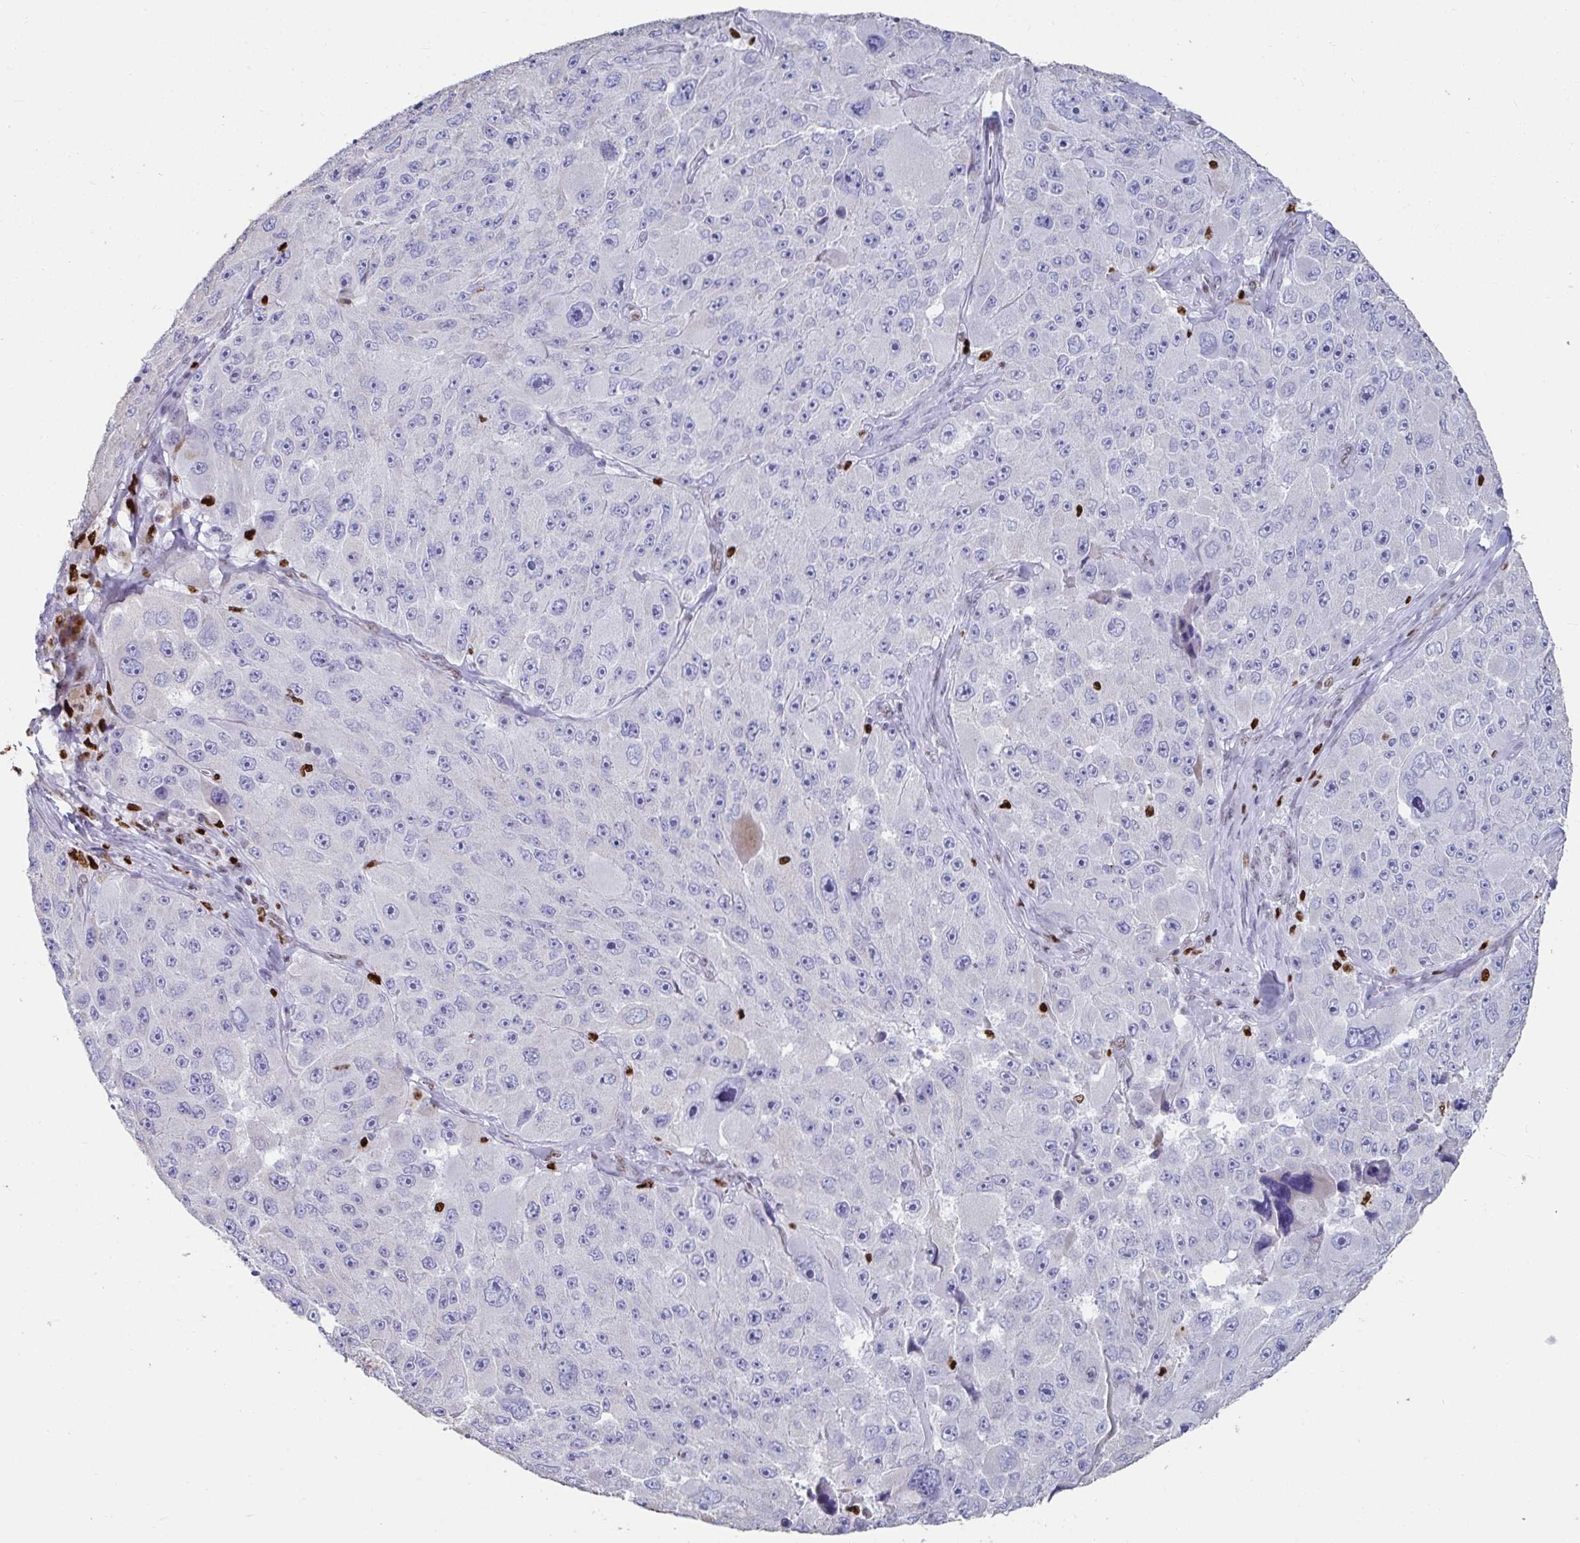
{"staining": {"intensity": "negative", "quantity": "none", "location": "none"}, "tissue": "melanoma", "cell_type": "Tumor cells", "image_type": "cancer", "snomed": [{"axis": "morphology", "description": "Malignant melanoma, Metastatic site"}, {"axis": "topography", "description": "Lymph node"}], "caption": "This is a histopathology image of immunohistochemistry (IHC) staining of melanoma, which shows no positivity in tumor cells.", "gene": "ZNF586", "patient": {"sex": "male", "age": 62}}